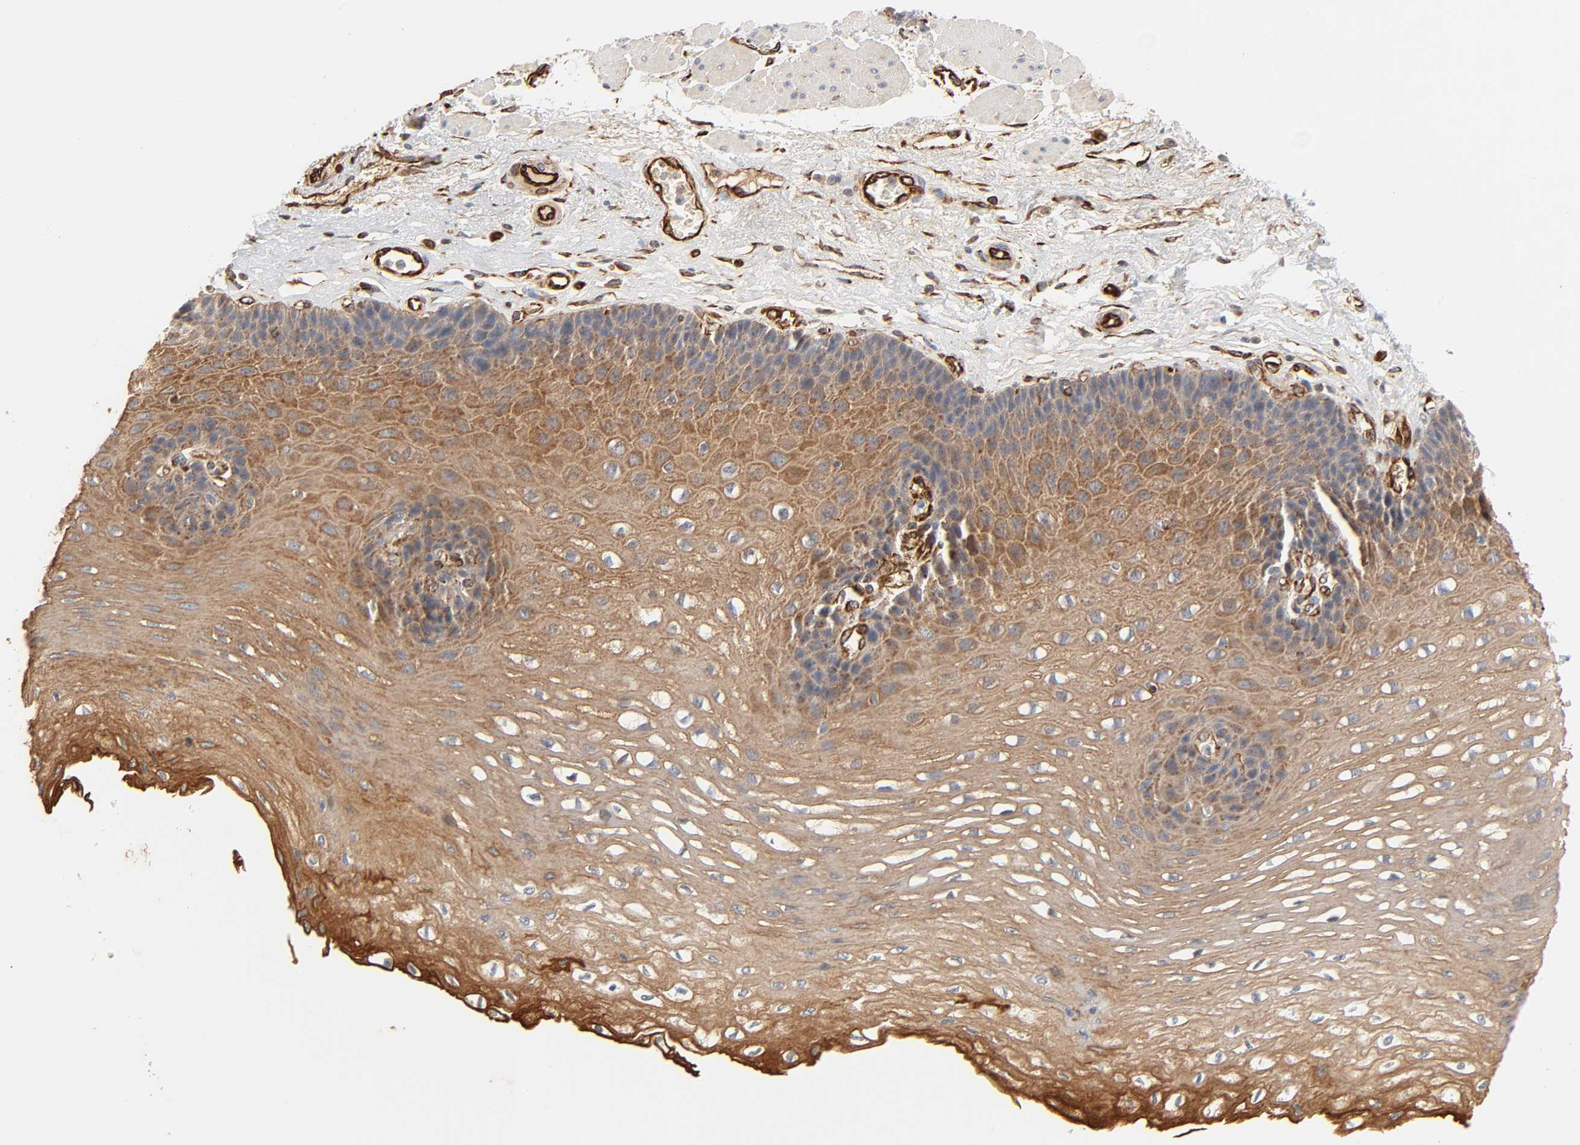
{"staining": {"intensity": "moderate", "quantity": ">75%", "location": "cytoplasmic/membranous"}, "tissue": "esophagus", "cell_type": "Squamous epithelial cells", "image_type": "normal", "snomed": [{"axis": "morphology", "description": "Normal tissue, NOS"}, {"axis": "topography", "description": "Esophagus"}], "caption": "Human esophagus stained for a protein (brown) exhibits moderate cytoplasmic/membranous positive positivity in approximately >75% of squamous epithelial cells.", "gene": "REEP5", "patient": {"sex": "female", "age": 72}}